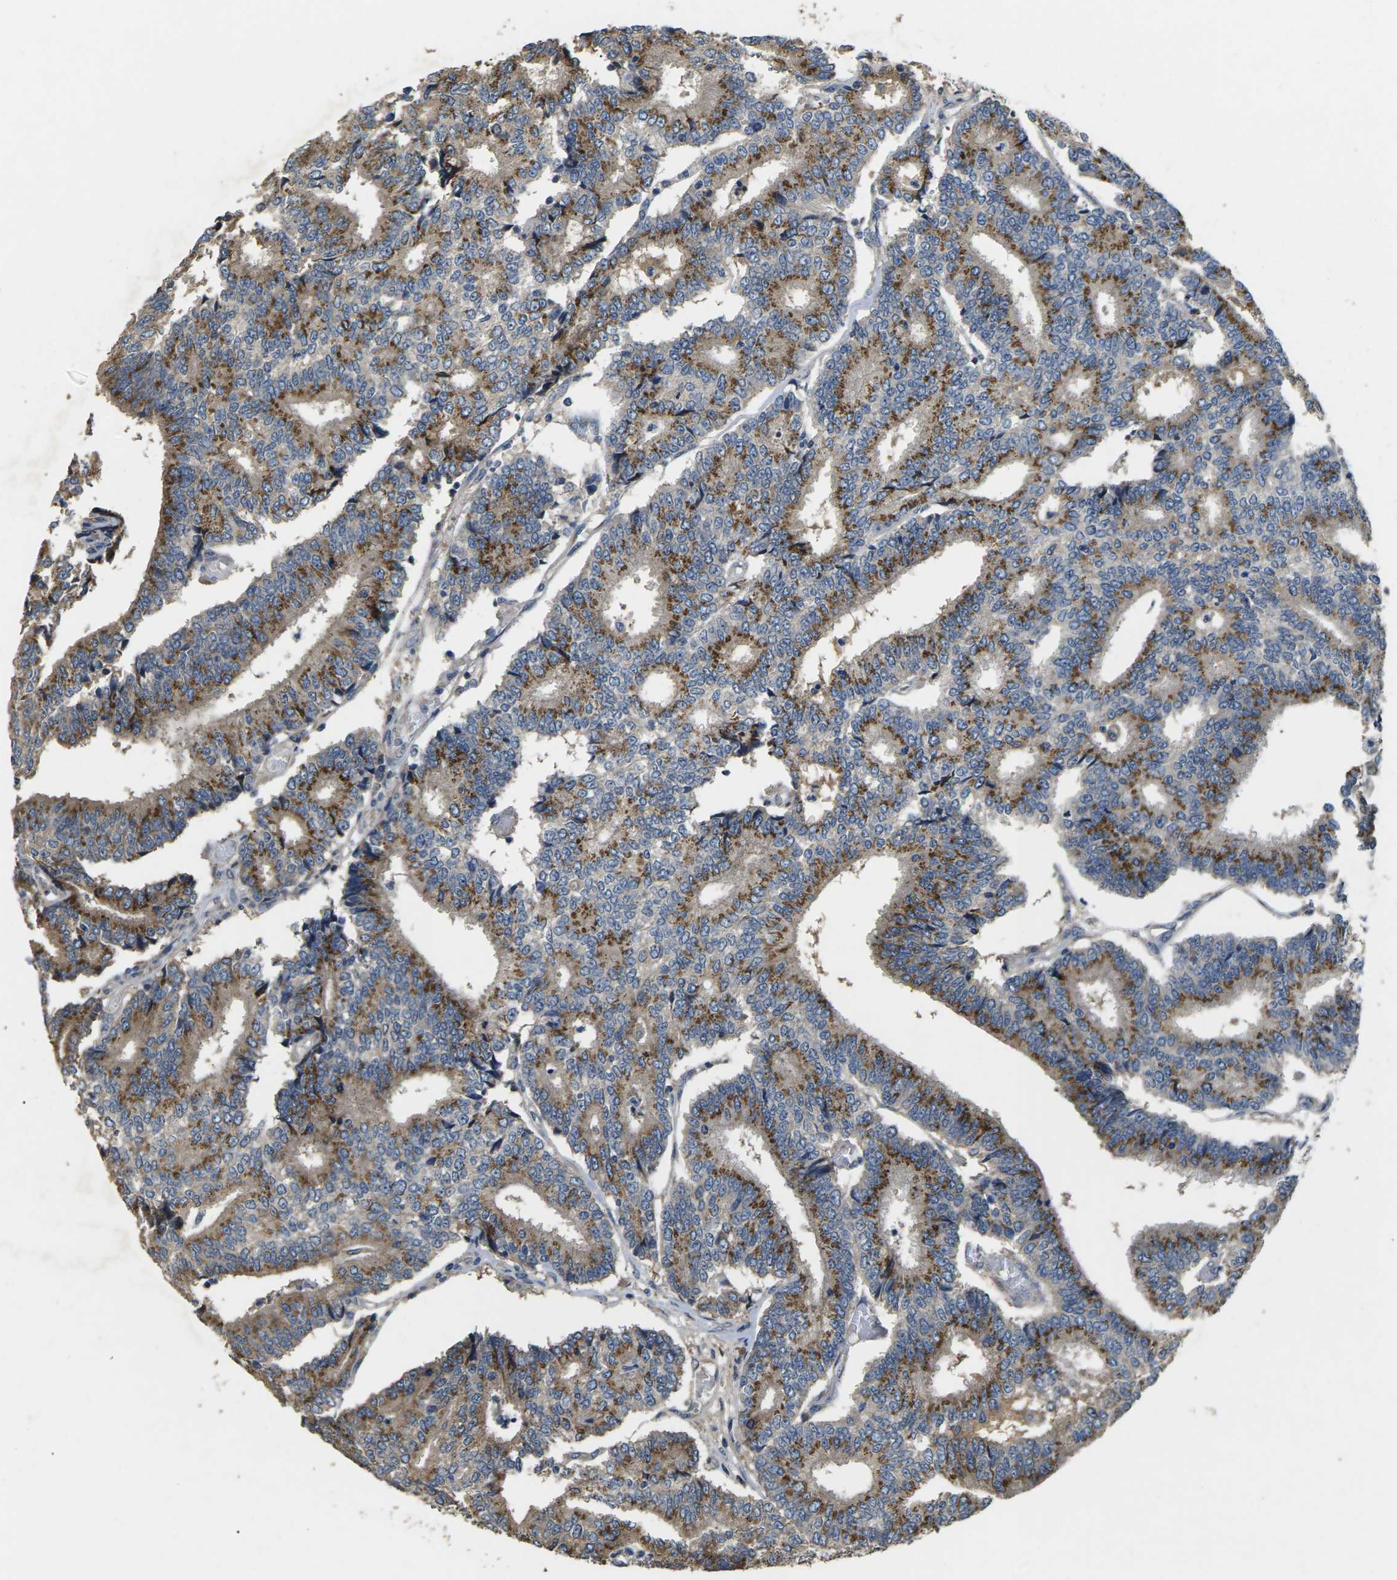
{"staining": {"intensity": "moderate", "quantity": "25%-75%", "location": "cytoplasmic/membranous"}, "tissue": "prostate cancer", "cell_type": "Tumor cells", "image_type": "cancer", "snomed": [{"axis": "morphology", "description": "Normal tissue, NOS"}, {"axis": "morphology", "description": "Adenocarcinoma, High grade"}, {"axis": "topography", "description": "Prostate"}, {"axis": "topography", "description": "Seminal veicle"}], "caption": "Immunohistochemical staining of high-grade adenocarcinoma (prostate) exhibits moderate cytoplasmic/membranous protein positivity in about 25%-75% of tumor cells.", "gene": "B4GAT1", "patient": {"sex": "male", "age": 55}}